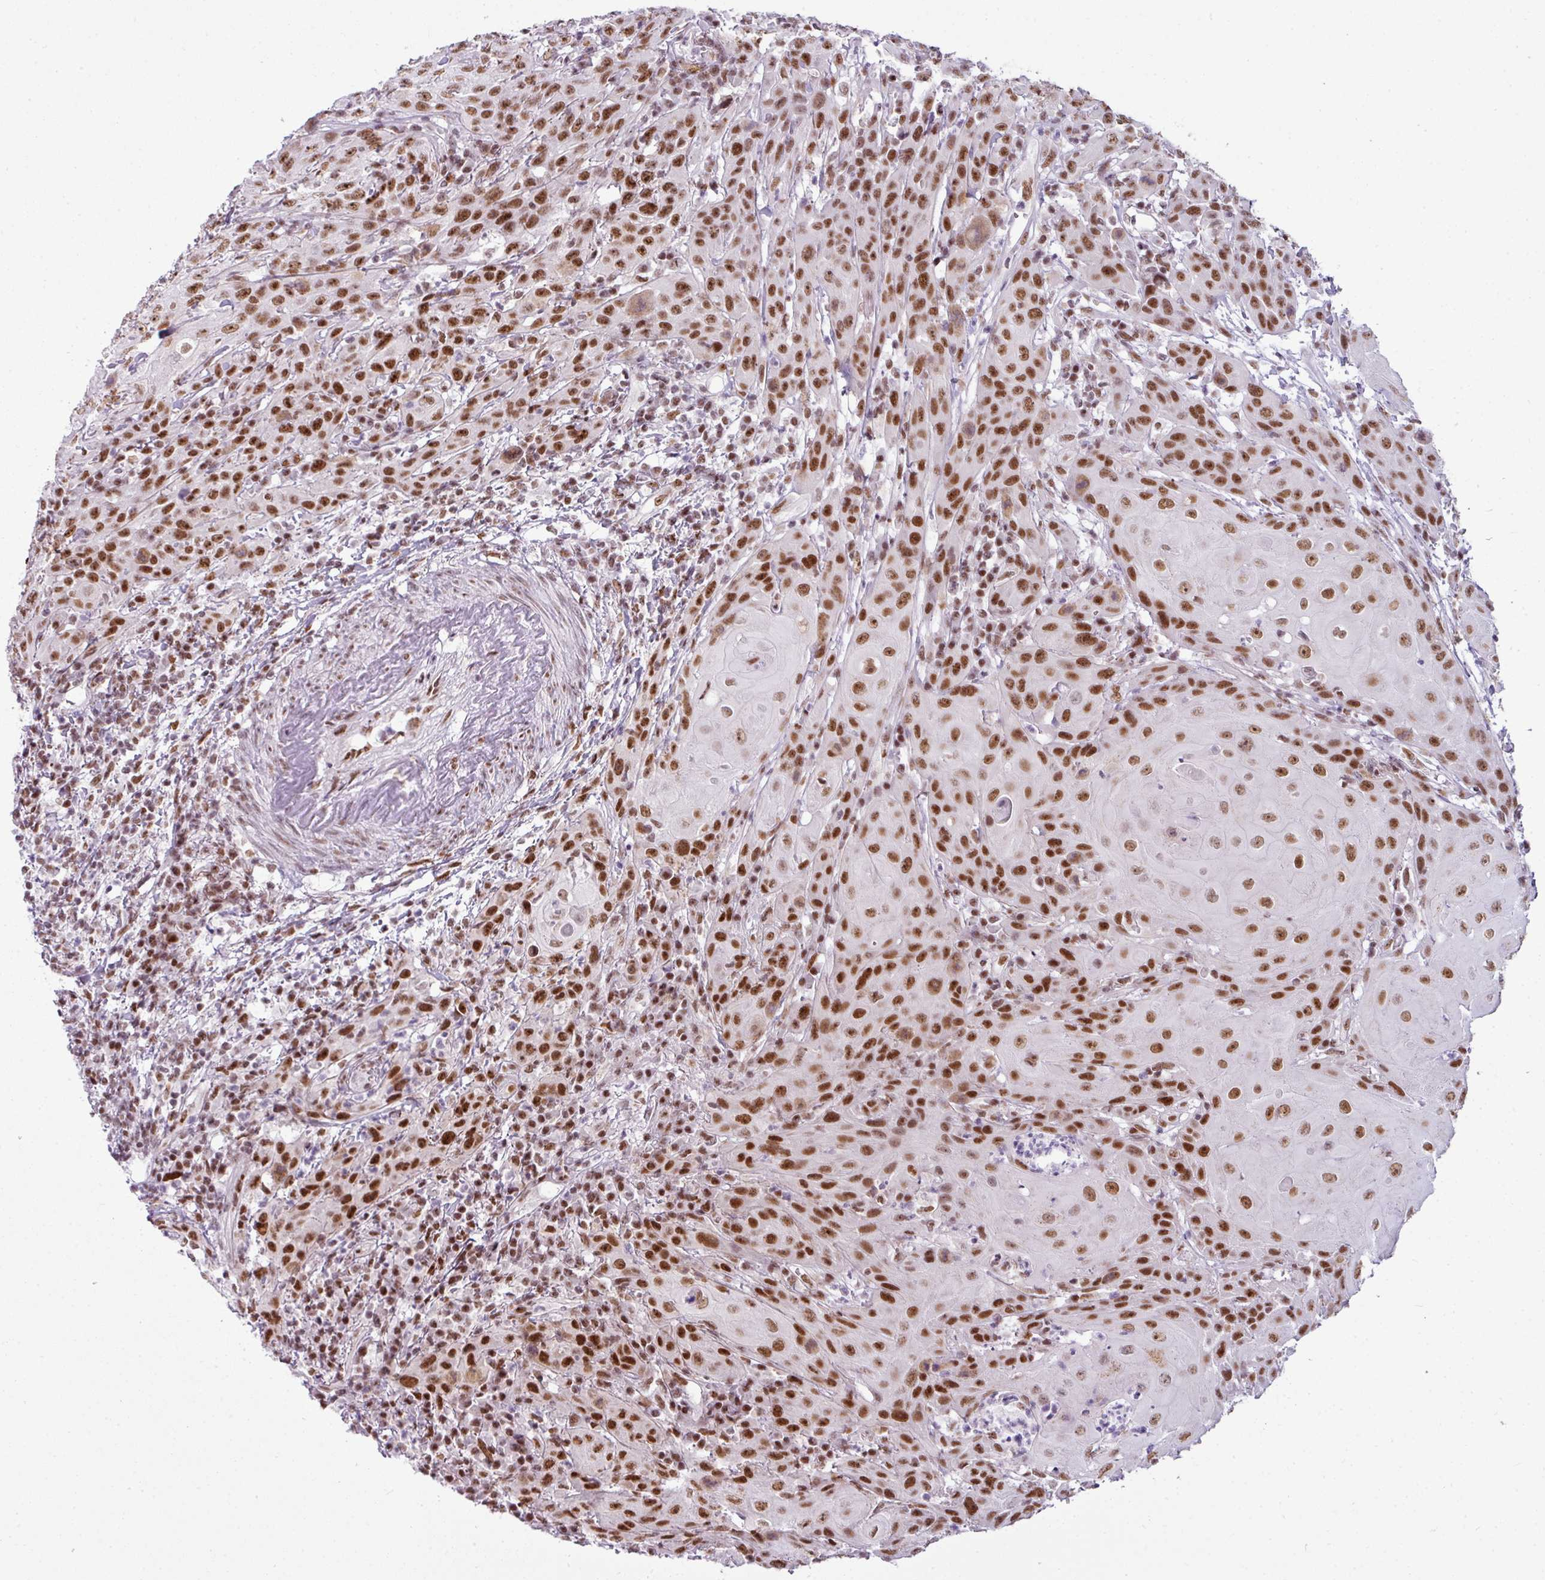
{"staining": {"intensity": "strong", "quantity": ">75%", "location": "nuclear"}, "tissue": "head and neck cancer", "cell_type": "Tumor cells", "image_type": "cancer", "snomed": [{"axis": "morphology", "description": "Squamous cell carcinoma, NOS"}, {"axis": "topography", "description": "Skin"}, {"axis": "topography", "description": "Head-Neck"}], "caption": "A high amount of strong nuclear positivity is seen in about >75% of tumor cells in squamous cell carcinoma (head and neck) tissue.", "gene": "ARL6IP4", "patient": {"sex": "male", "age": 80}}